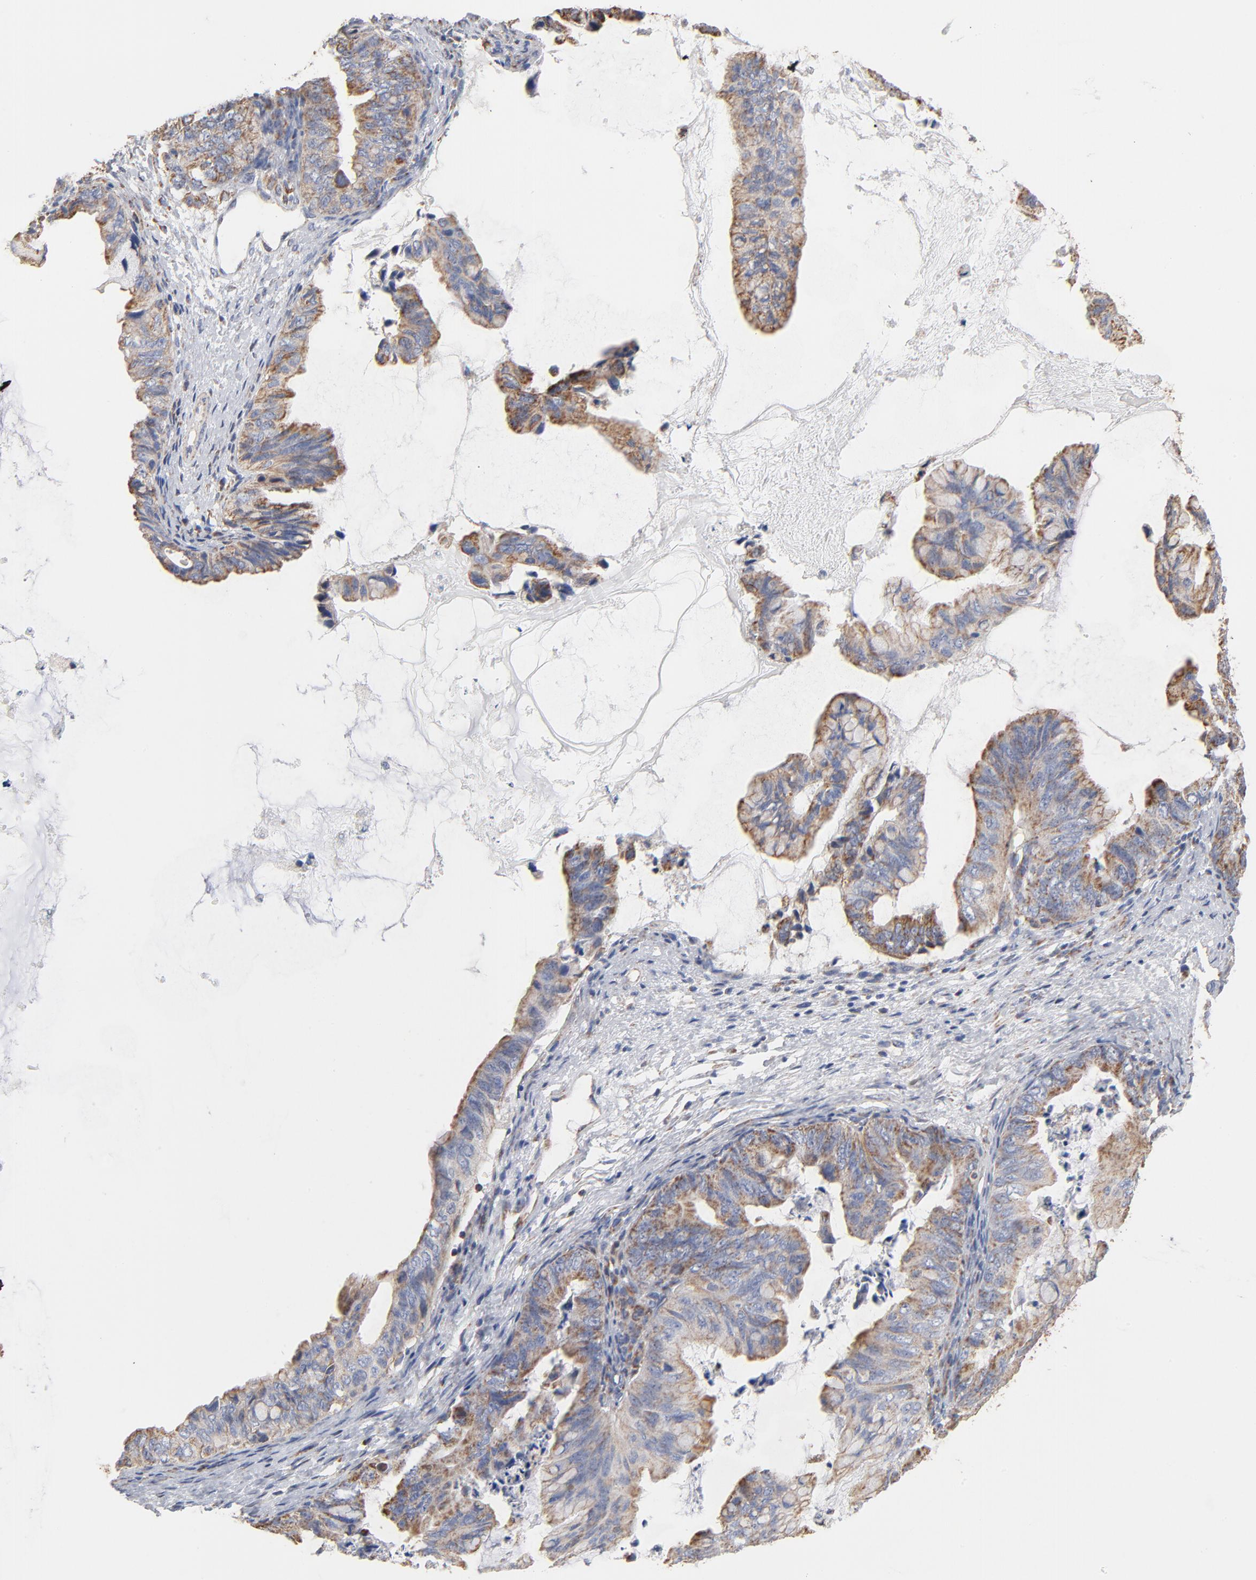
{"staining": {"intensity": "moderate", "quantity": ">75%", "location": "cytoplasmic/membranous"}, "tissue": "ovarian cancer", "cell_type": "Tumor cells", "image_type": "cancer", "snomed": [{"axis": "morphology", "description": "Cystadenocarcinoma, mucinous, NOS"}, {"axis": "topography", "description": "Ovary"}], "caption": "Immunohistochemical staining of ovarian cancer demonstrates moderate cytoplasmic/membranous protein expression in about >75% of tumor cells.", "gene": "UQCRC1", "patient": {"sex": "female", "age": 36}}